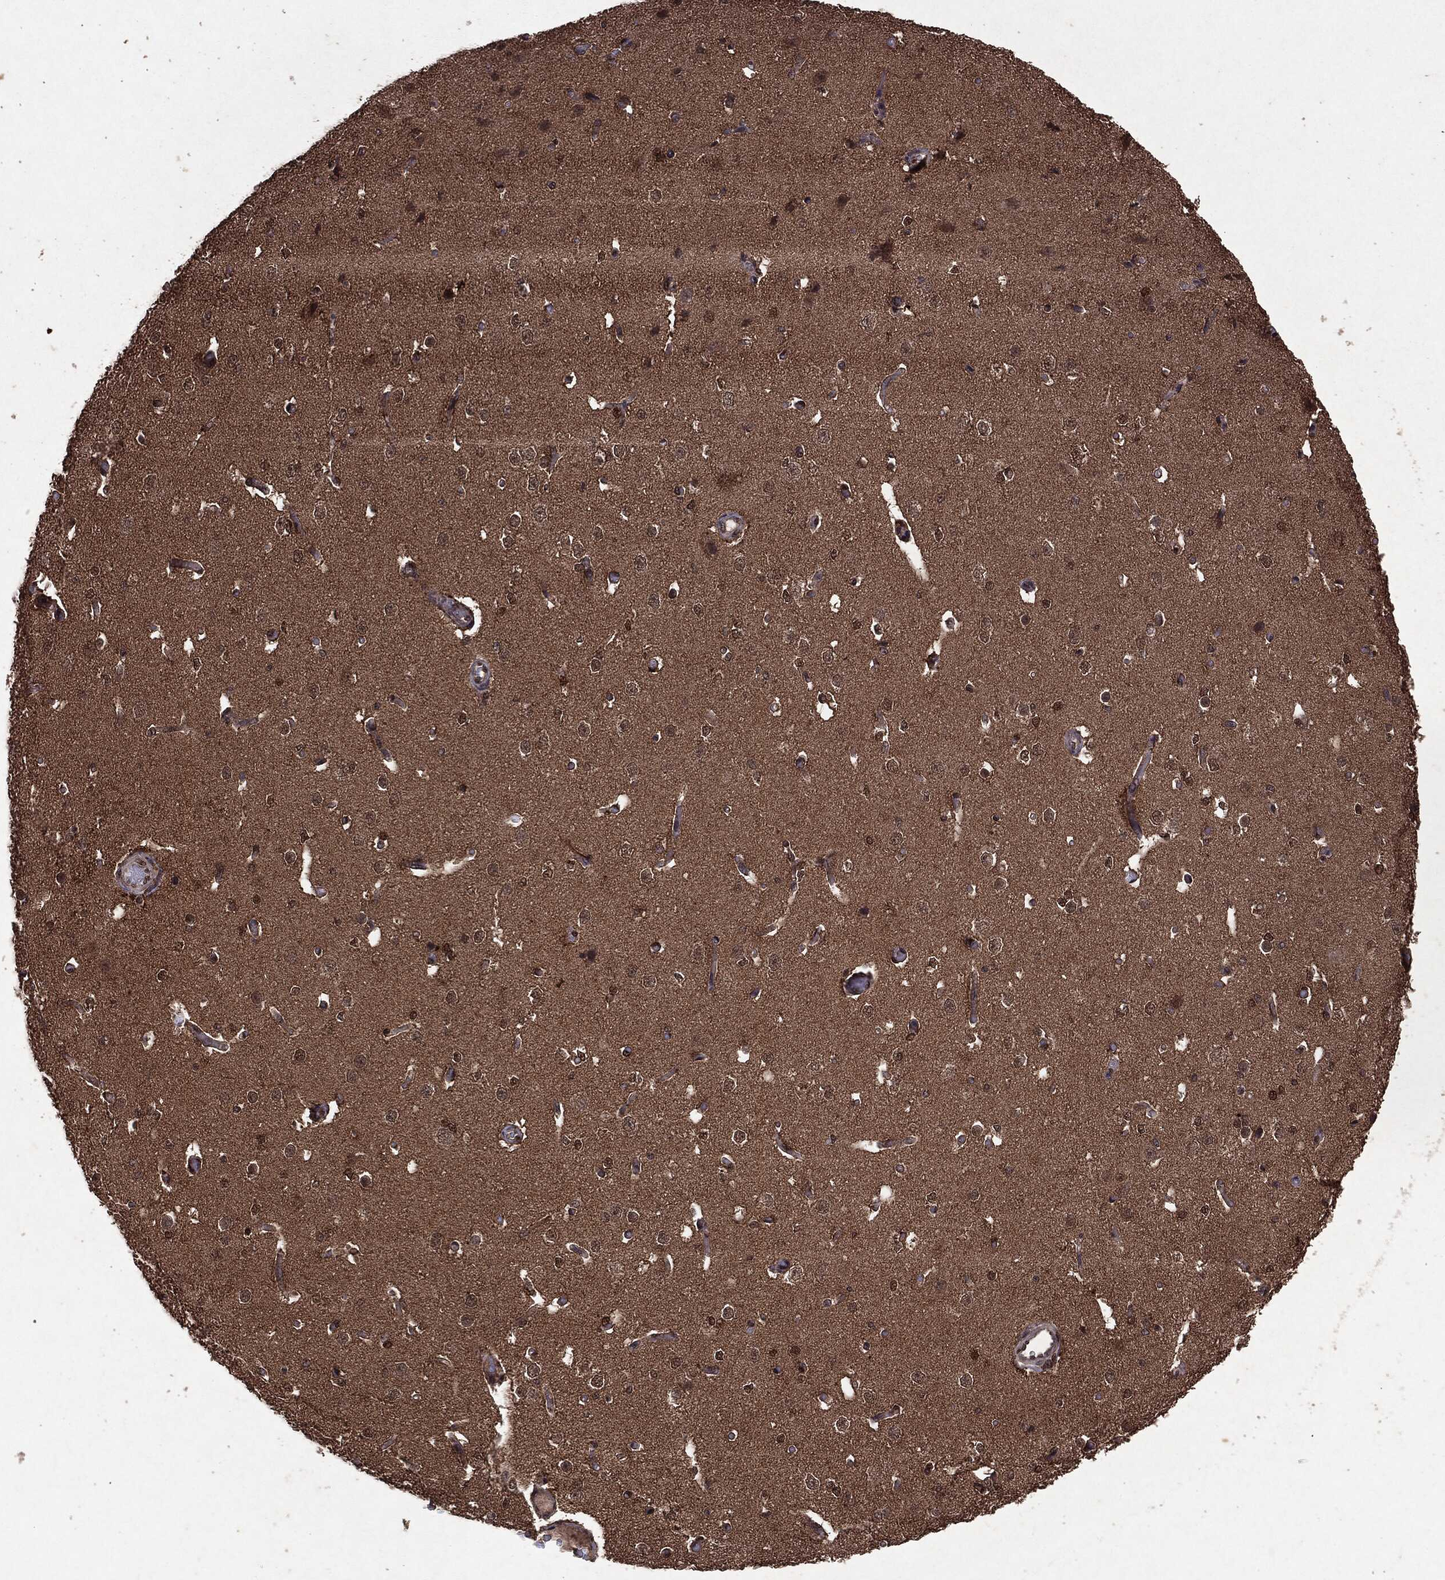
{"staining": {"intensity": "negative", "quantity": "none", "location": "none"}, "tissue": "cerebral cortex", "cell_type": "Endothelial cells", "image_type": "normal", "snomed": [{"axis": "morphology", "description": "Normal tissue, NOS"}, {"axis": "morphology", "description": "Inflammation, NOS"}, {"axis": "topography", "description": "Cerebral cortex"}], "caption": "The IHC micrograph has no significant expression in endothelial cells of cerebral cortex. Nuclei are stained in blue.", "gene": "PEBP1", "patient": {"sex": "male", "age": 6}}